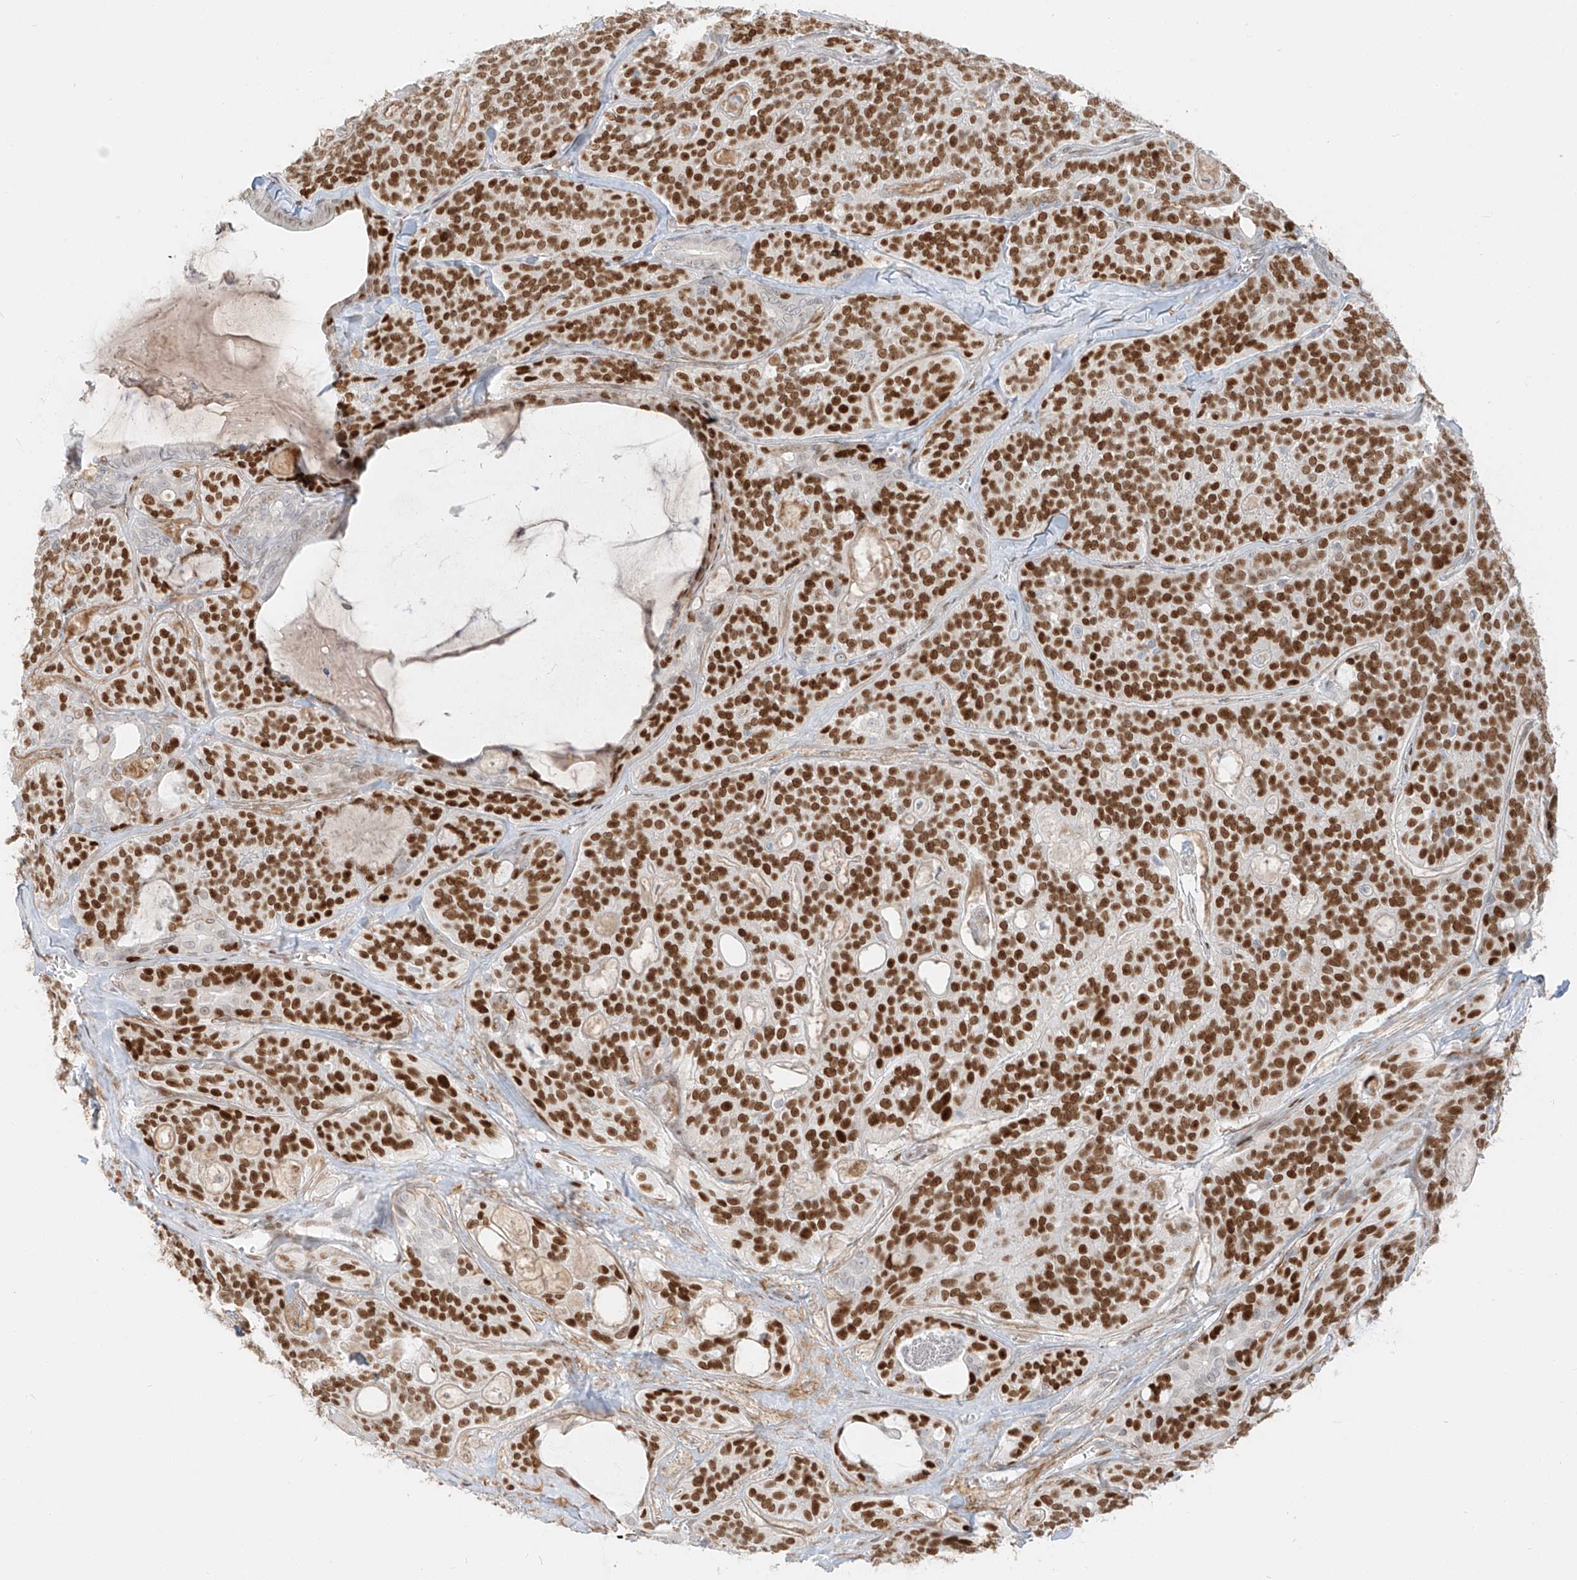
{"staining": {"intensity": "strong", "quantity": ">75%", "location": "nuclear"}, "tissue": "head and neck cancer", "cell_type": "Tumor cells", "image_type": "cancer", "snomed": [{"axis": "morphology", "description": "Adenocarcinoma, NOS"}, {"axis": "topography", "description": "Head-Neck"}], "caption": "Brown immunohistochemical staining in human adenocarcinoma (head and neck) exhibits strong nuclear positivity in about >75% of tumor cells. The staining was performed using DAB (3,3'-diaminobenzidine) to visualize the protein expression in brown, while the nuclei were stained in blue with hematoxylin (Magnification: 20x).", "gene": "ZNF774", "patient": {"sex": "male", "age": 66}}